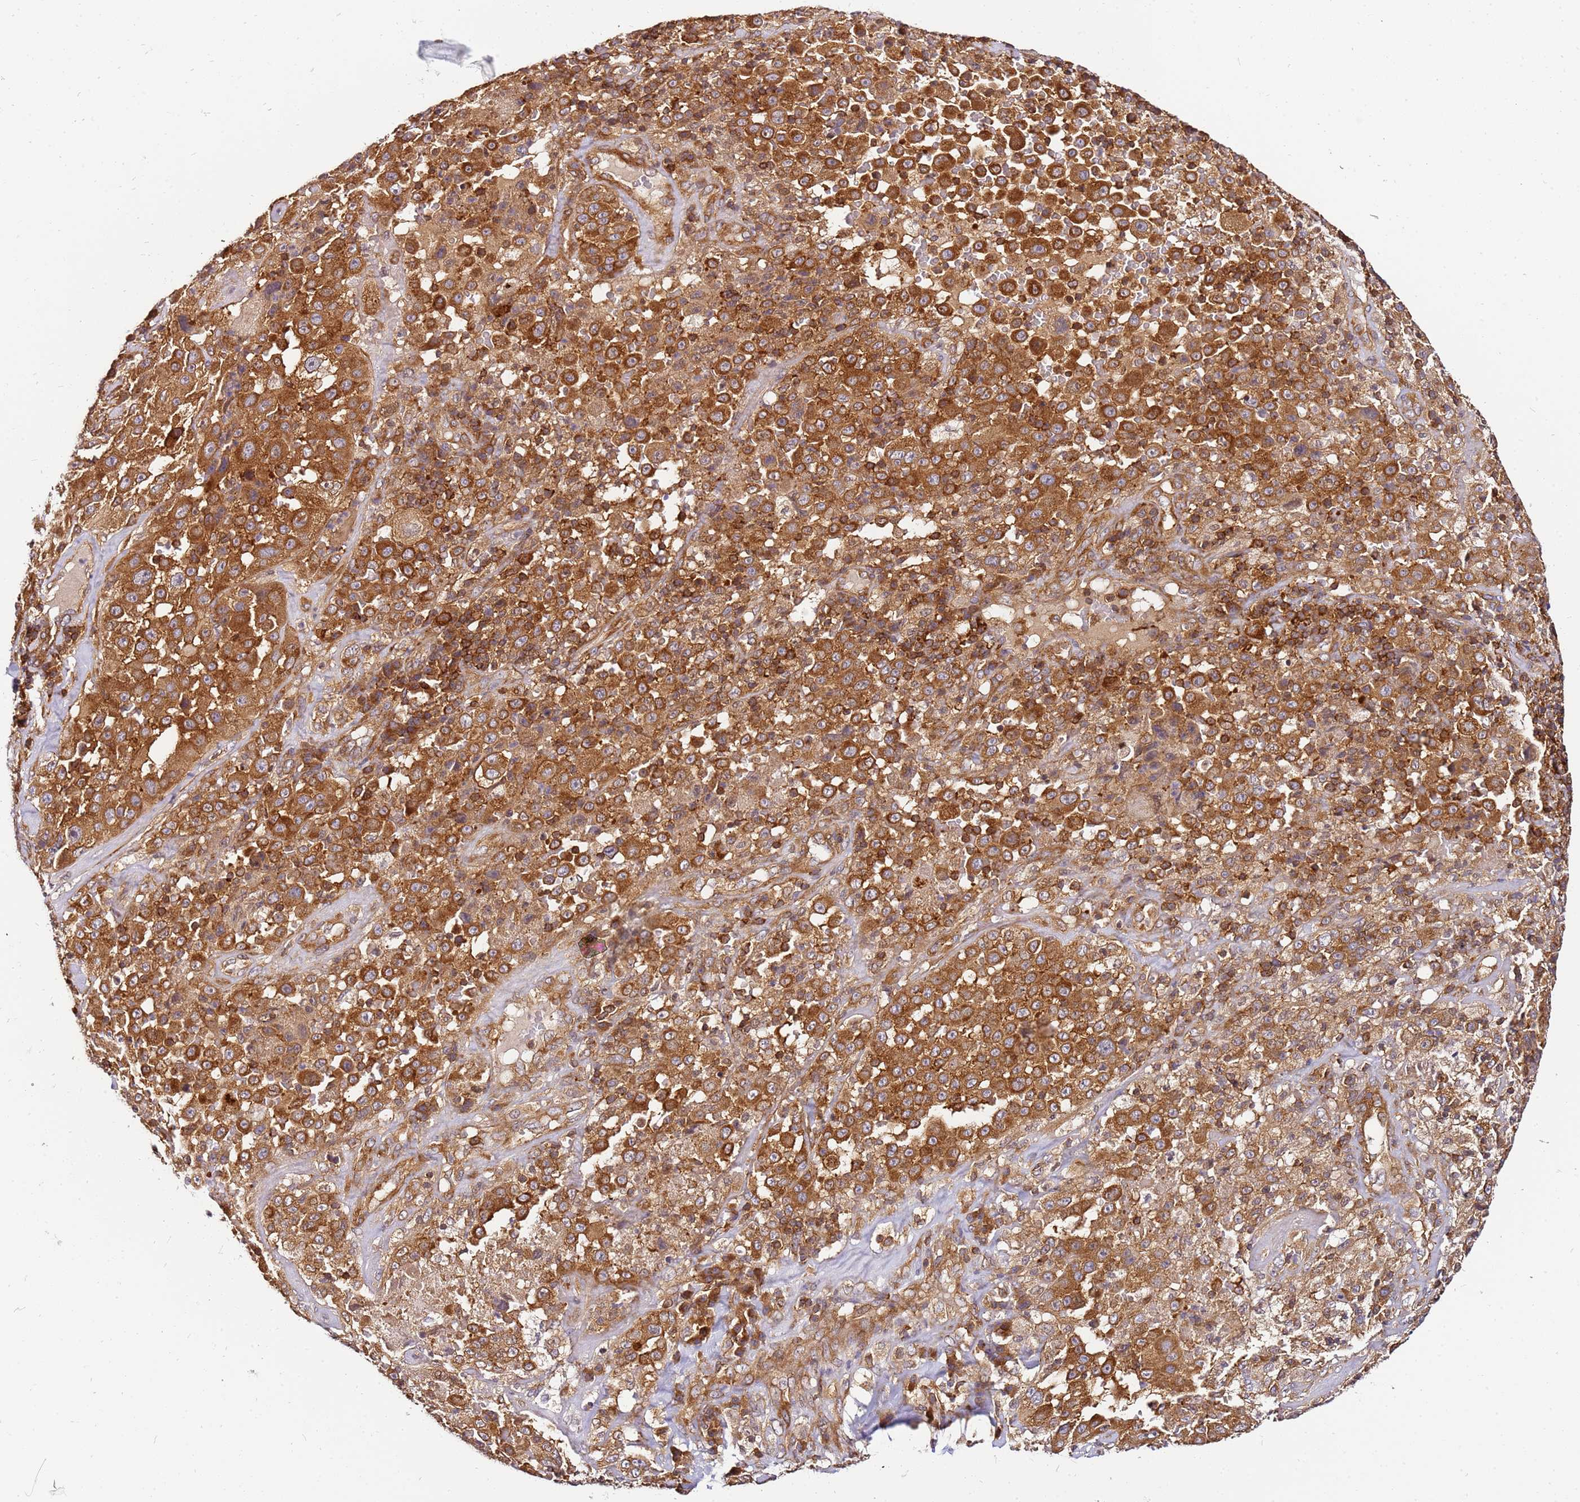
{"staining": {"intensity": "strong", "quantity": ">75%", "location": "cytoplasmic/membranous"}, "tissue": "melanoma", "cell_type": "Tumor cells", "image_type": "cancer", "snomed": [{"axis": "morphology", "description": "Malignant melanoma, Metastatic site"}, {"axis": "topography", "description": "Lymph node"}], "caption": "Immunohistochemistry photomicrograph of human malignant melanoma (metastatic site) stained for a protein (brown), which displays high levels of strong cytoplasmic/membranous positivity in approximately >75% of tumor cells.", "gene": "PIH1D1", "patient": {"sex": "male", "age": 62}}